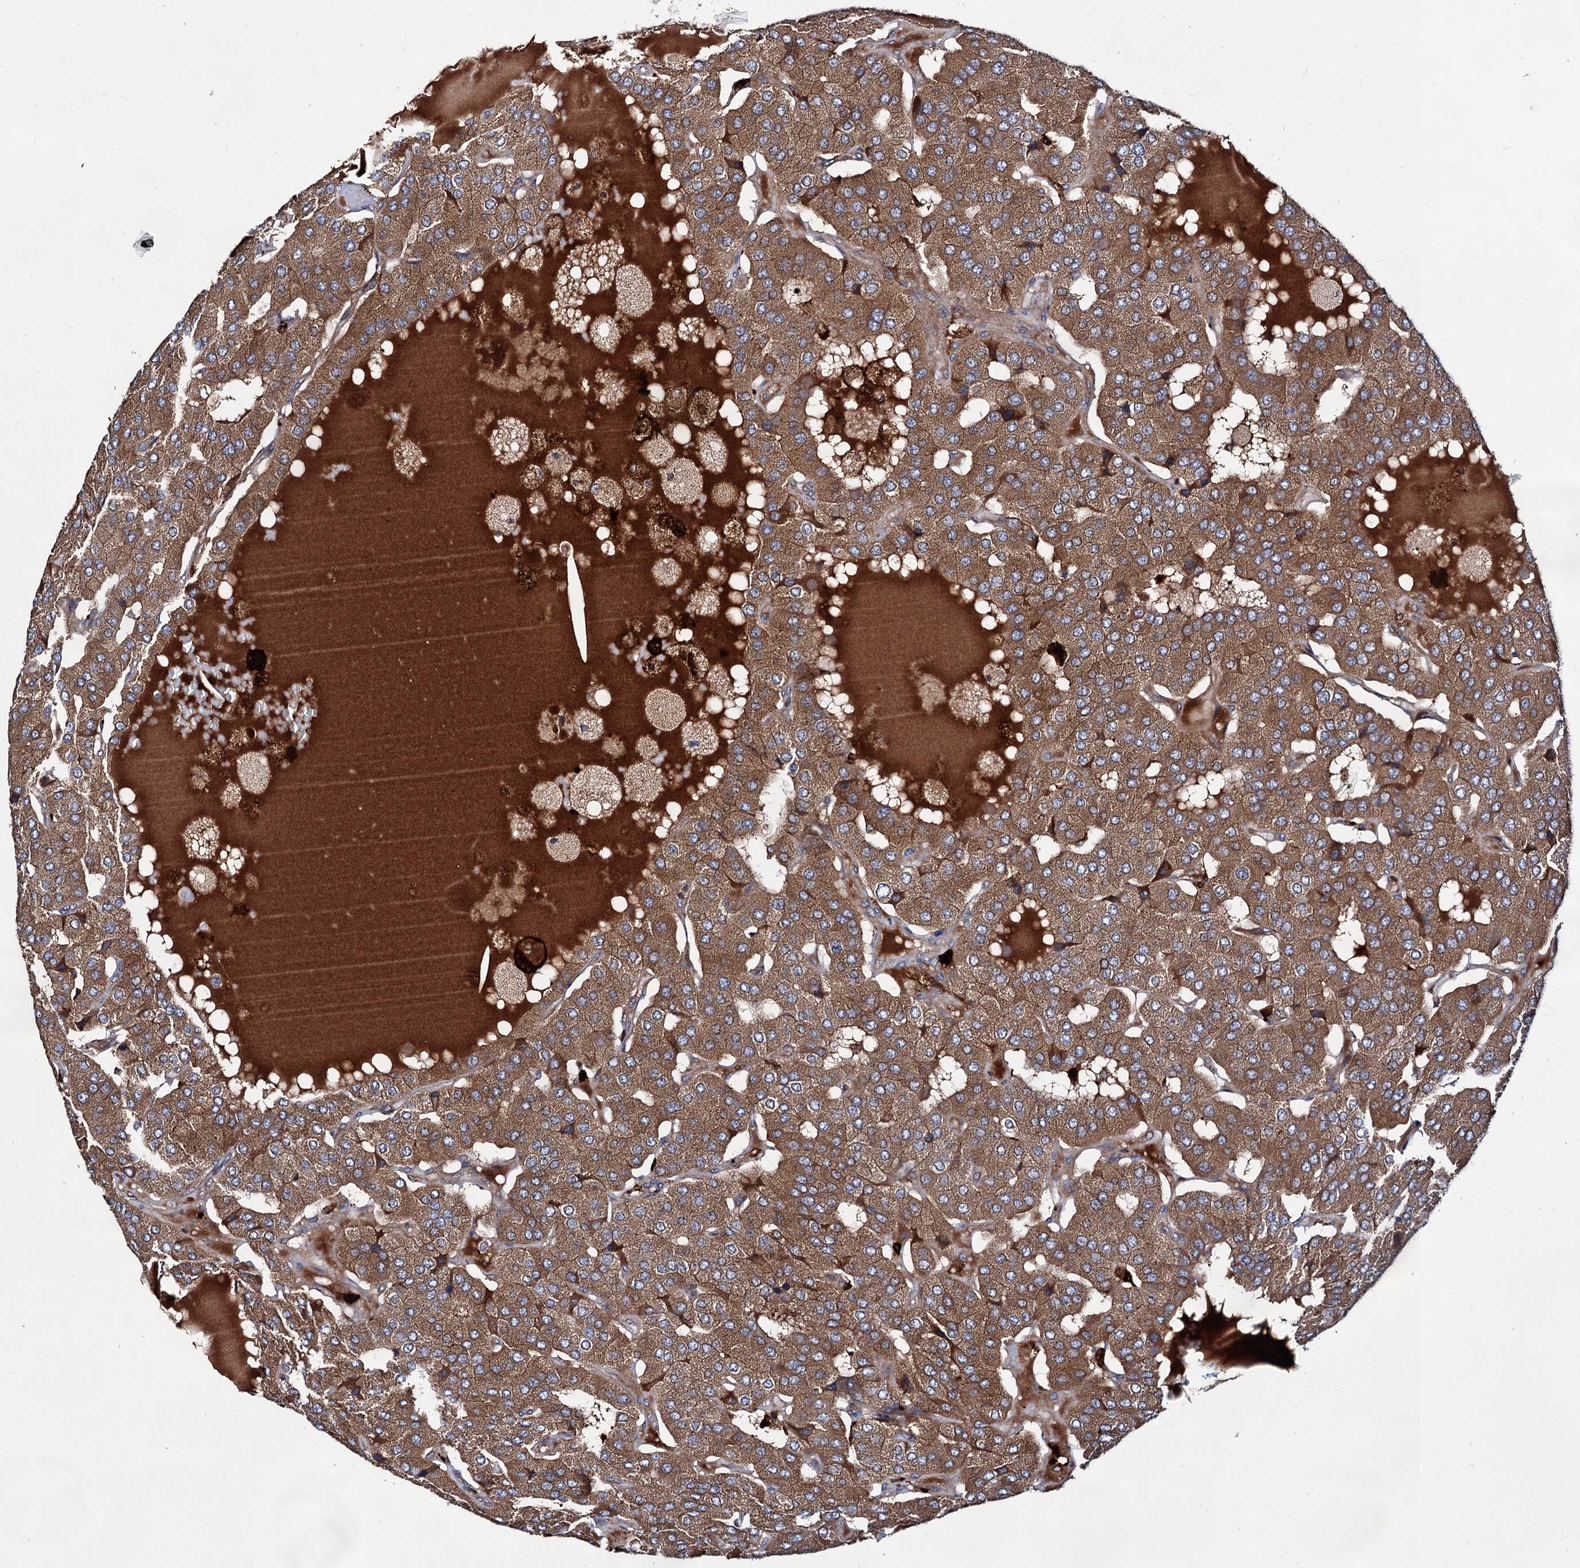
{"staining": {"intensity": "moderate", "quantity": ">75%", "location": "cytoplasmic/membranous"}, "tissue": "parathyroid gland", "cell_type": "Glandular cells", "image_type": "normal", "snomed": [{"axis": "morphology", "description": "Normal tissue, NOS"}, {"axis": "morphology", "description": "Adenoma, NOS"}, {"axis": "topography", "description": "Parathyroid gland"}], "caption": "Immunohistochemical staining of normal human parathyroid gland shows >75% levels of moderate cytoplasmic/membranous protein expression in about >75% of glandular cells.", "gene": "NAA25", "patient": {"sex": "female", "age": 86}}